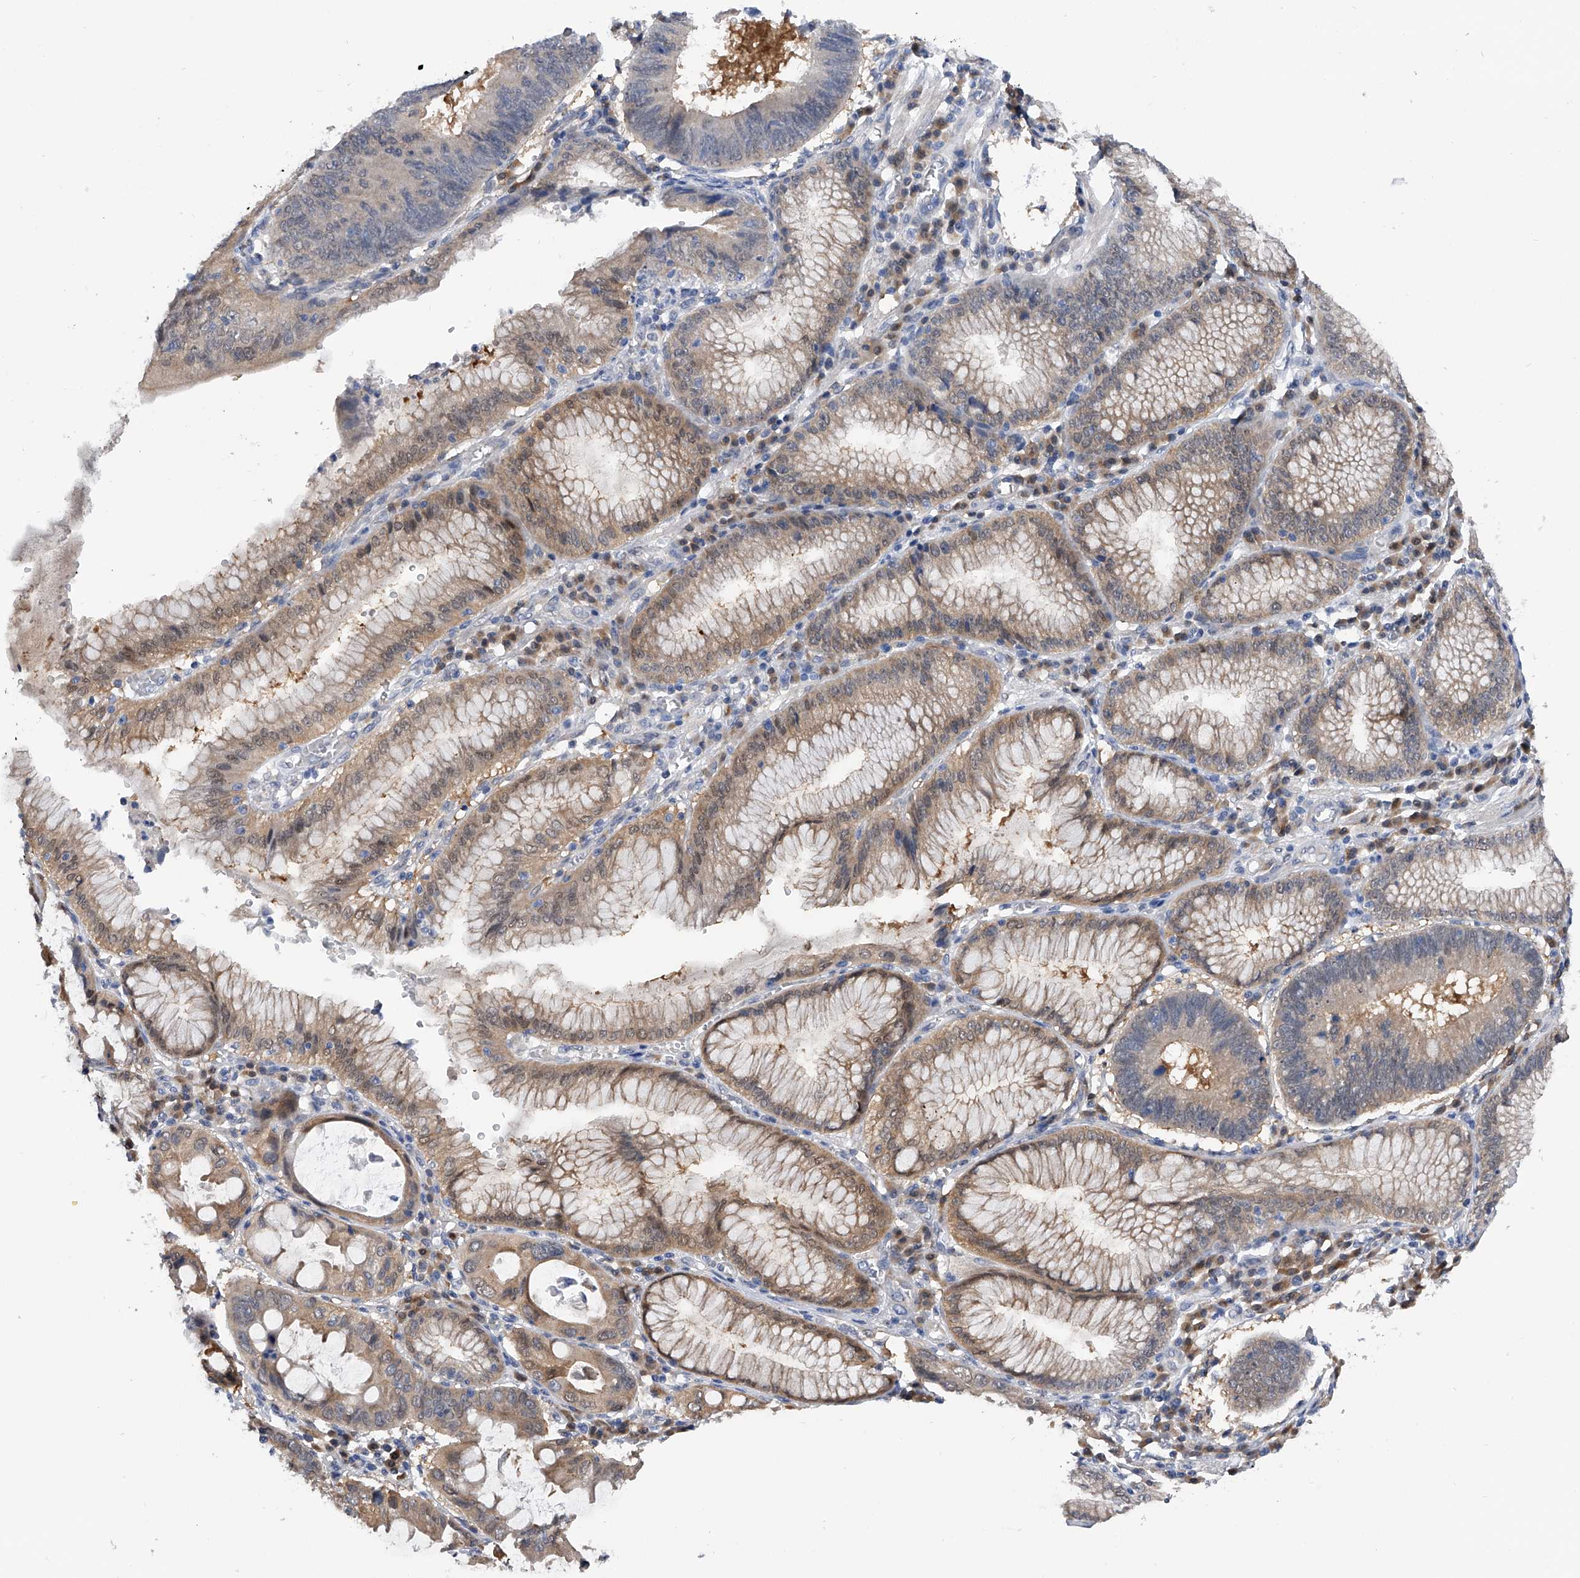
{"staining": {"intensity": "weak", "quantity": "25%-75%", "location": "cytoplasmic/membranous"}, "tissue": "stomach cancer", "cell_type": "Tumor cells", "image_type": "cancer", "snomed": [{"axis": "morphology", "description": "Adenocarcinoma, NOS"}, {"axis": "topography", "description": "Stomach"}], "caption": "Adenocarcinoma (stomach) stained with a protein marker displays weak staining in tumor cells.", "gene": "PGM3", "patient": {"sex": "male", "age": 59}}